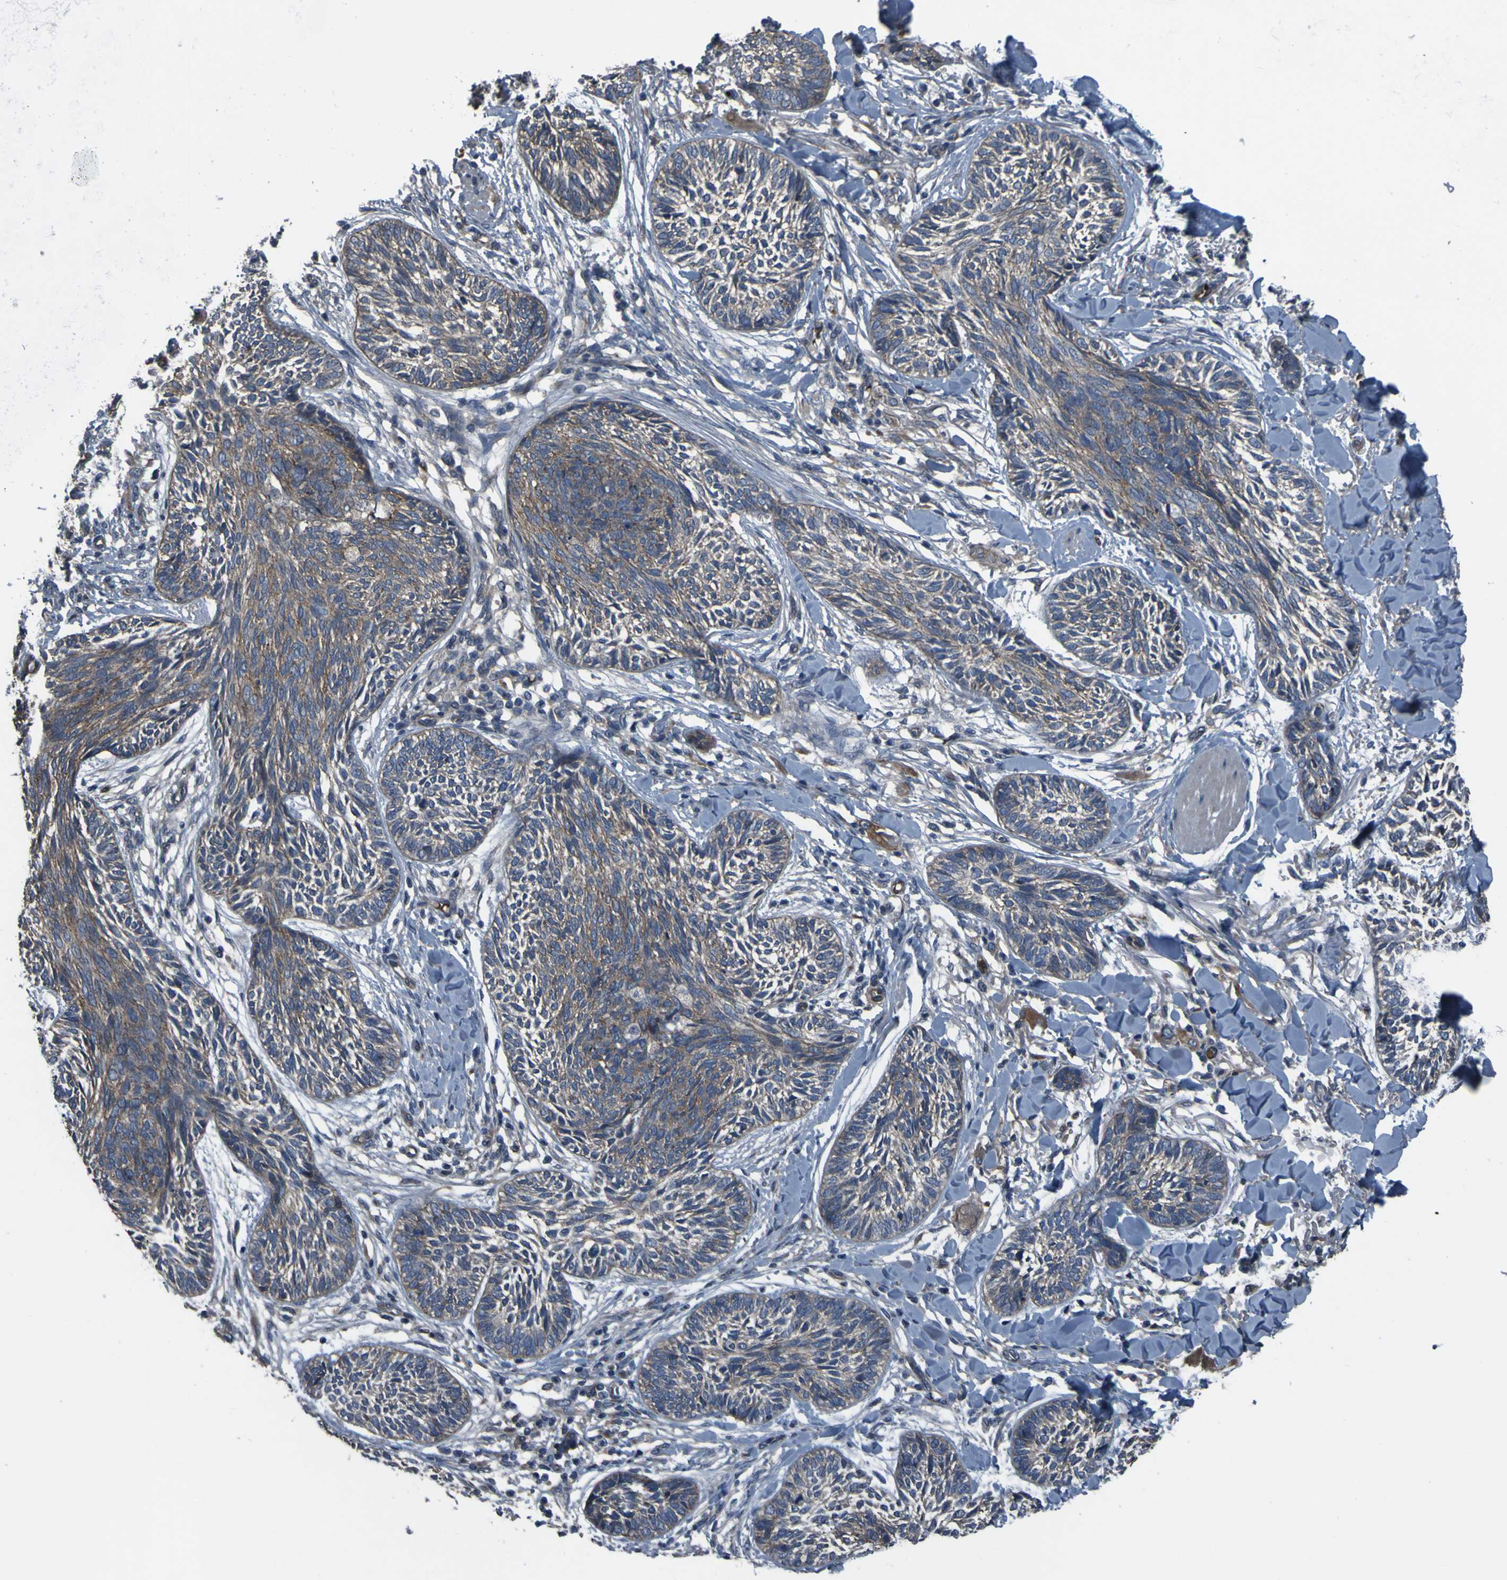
{"staining": {"intensity": "weak", "quantity": "25%-75%", "location": "cytoplasmic/membranous"}, "tissue": "skin cancer", "cell_type": "Tumor cells", "image_type": "cancer", "snomed": [{"axis": "morphology", "description": "Papilloma, NOS"}, {"axis": "morphology", "description": "Basal cell carcinoma"}, {"axis": "topography", "description": "Skin"}], "caption": "There is low levels of weak cytoplasmic/membranous staining in tumor cells of skin basal cell carcinoma, as demonstrated by immunohistochemical staining (brown color).", "gene": "GRAMD1A", "patient": {"sex": "male", "age": 87}}